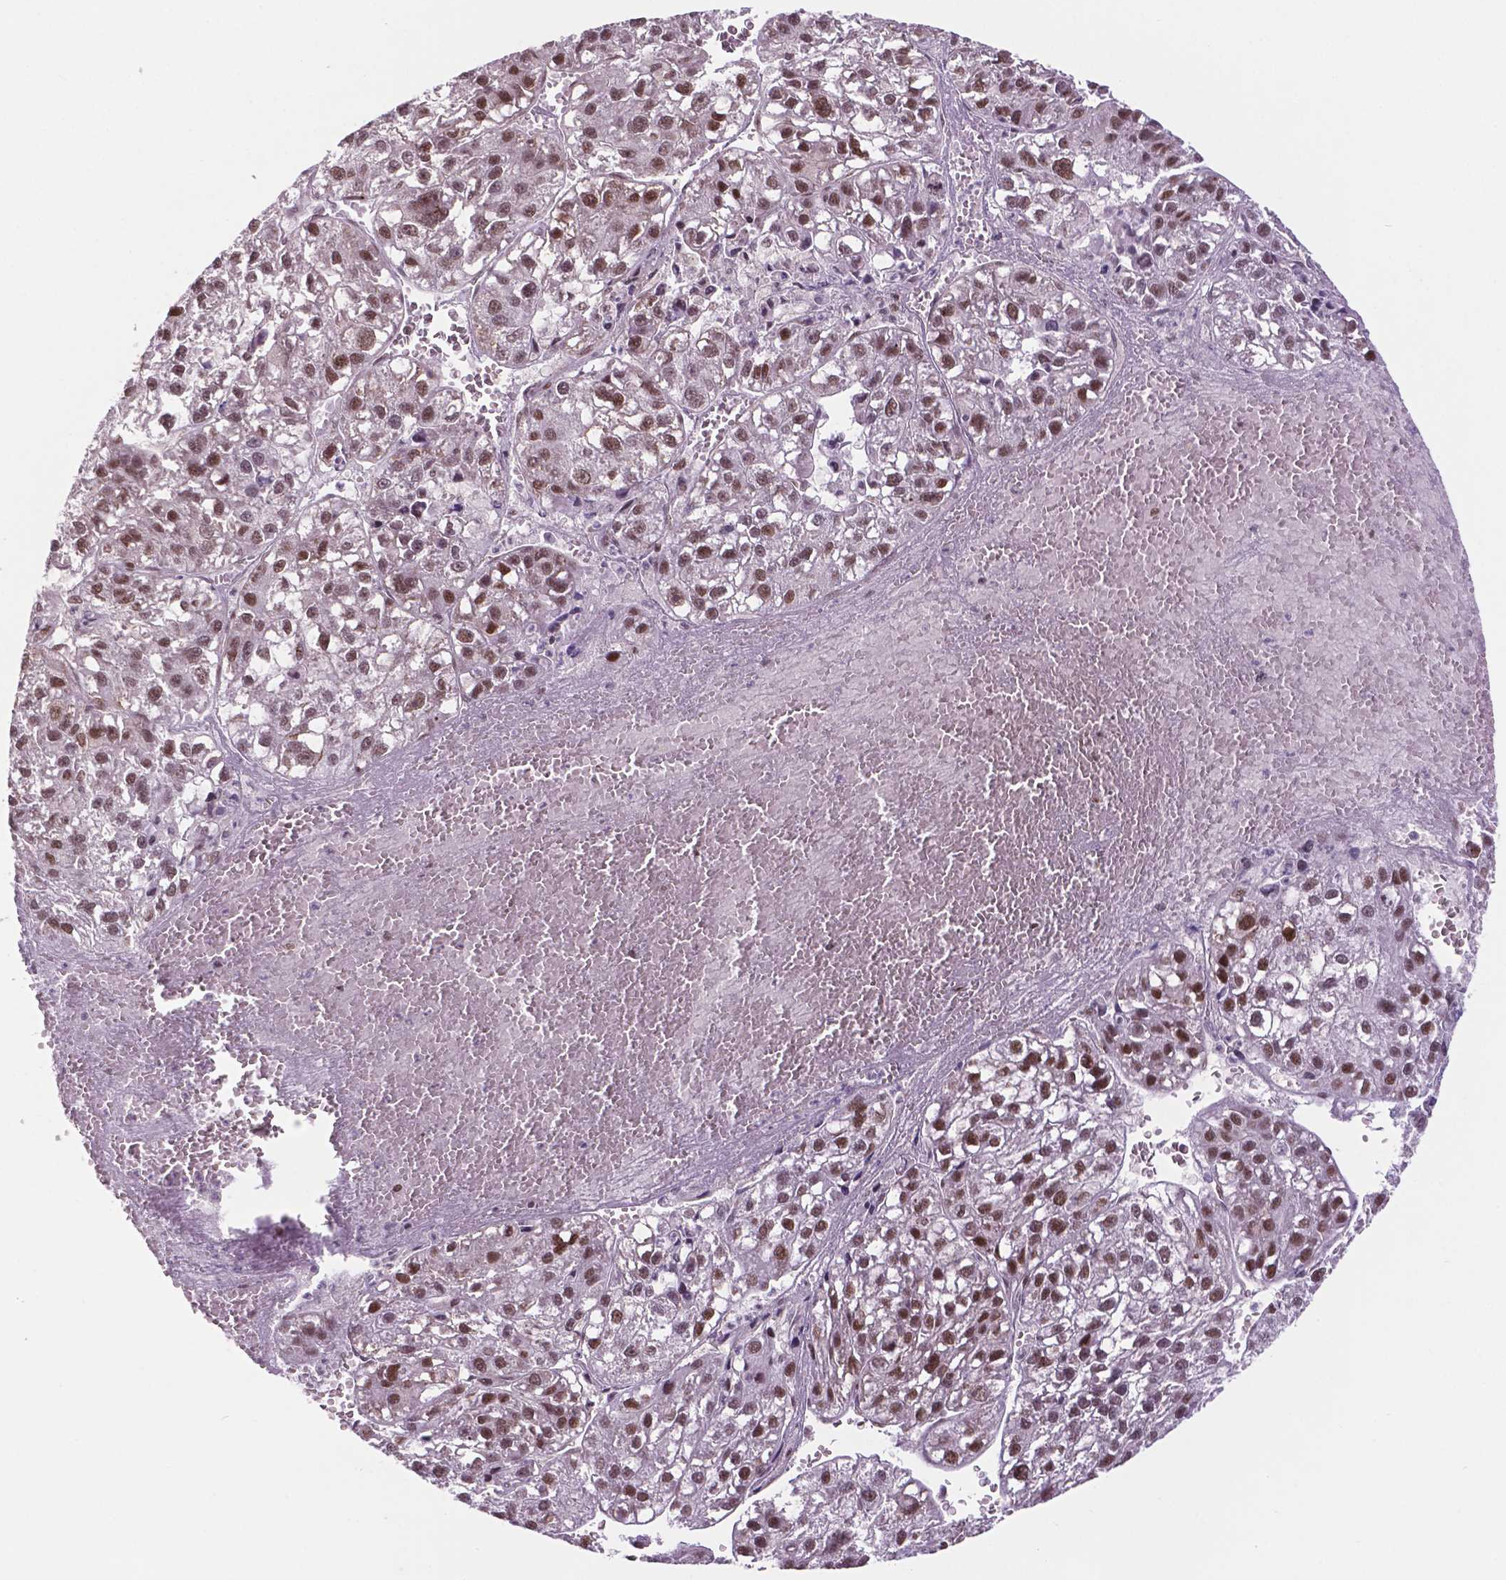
{"staining": {"intensity": "moderate", "quantity": ">75%", "location": "nuclear"}, "tissue": "liver cancer", "cell_type": "Tumor cells", "image_type": "cancer", "snomed": [{"axis": "morphology", "description": "Carcinoma, Hepatocellular, NOS"}, {"axis": "topography", "description": "Liver"}], "caption": "IHC of human liver cancer reveals medium levels of moderate nuclear staining in about >75% of tumor cells. (DAB (3,3'-diaminobenzidine) = brown stain, brightfield microscopy at high magnification).", "gene": "PER2", "patient": {"sex": "female", "age": 70}}